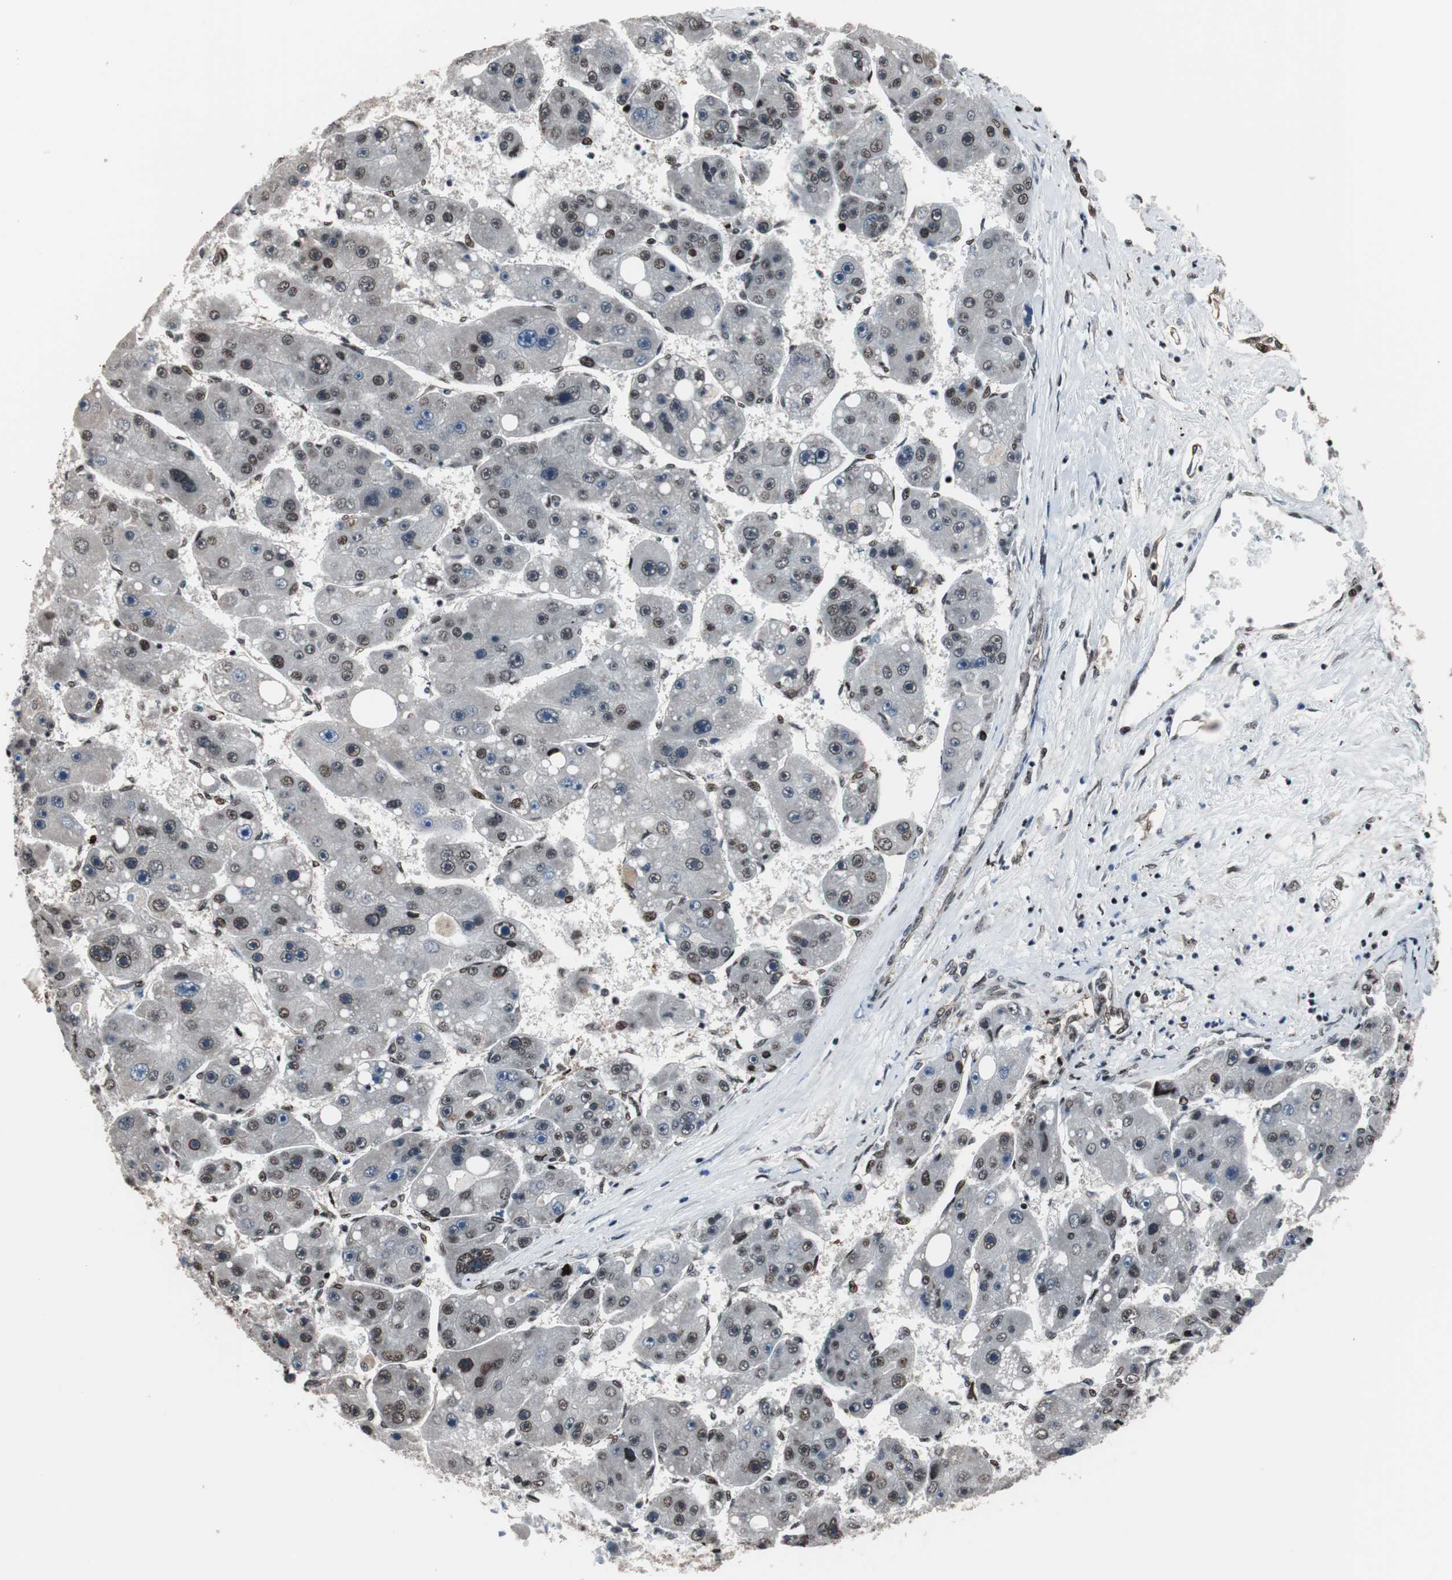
{"staining": {"intensity": "moderate", "quantity": "25%-75%", "location": "nuclear"}, "tissue": "liver cancer", "cell_type": "Tumor cells", "image_type": "cancer", "snomed": [{"axis": "morphology", "description": "Carcinoma, Hepatocellular, NOS"}, {"axis": "topography", "description": "Liver"}], "caption": "Liver cancer (hepatocellular carcinoma) was stained to show a protein in brown. There is medium levels of moderate nuclear staining in about 25%-75% of tumor cells.", "gene": "POGZ", "patient": {"sex": "female", "age": 61}}